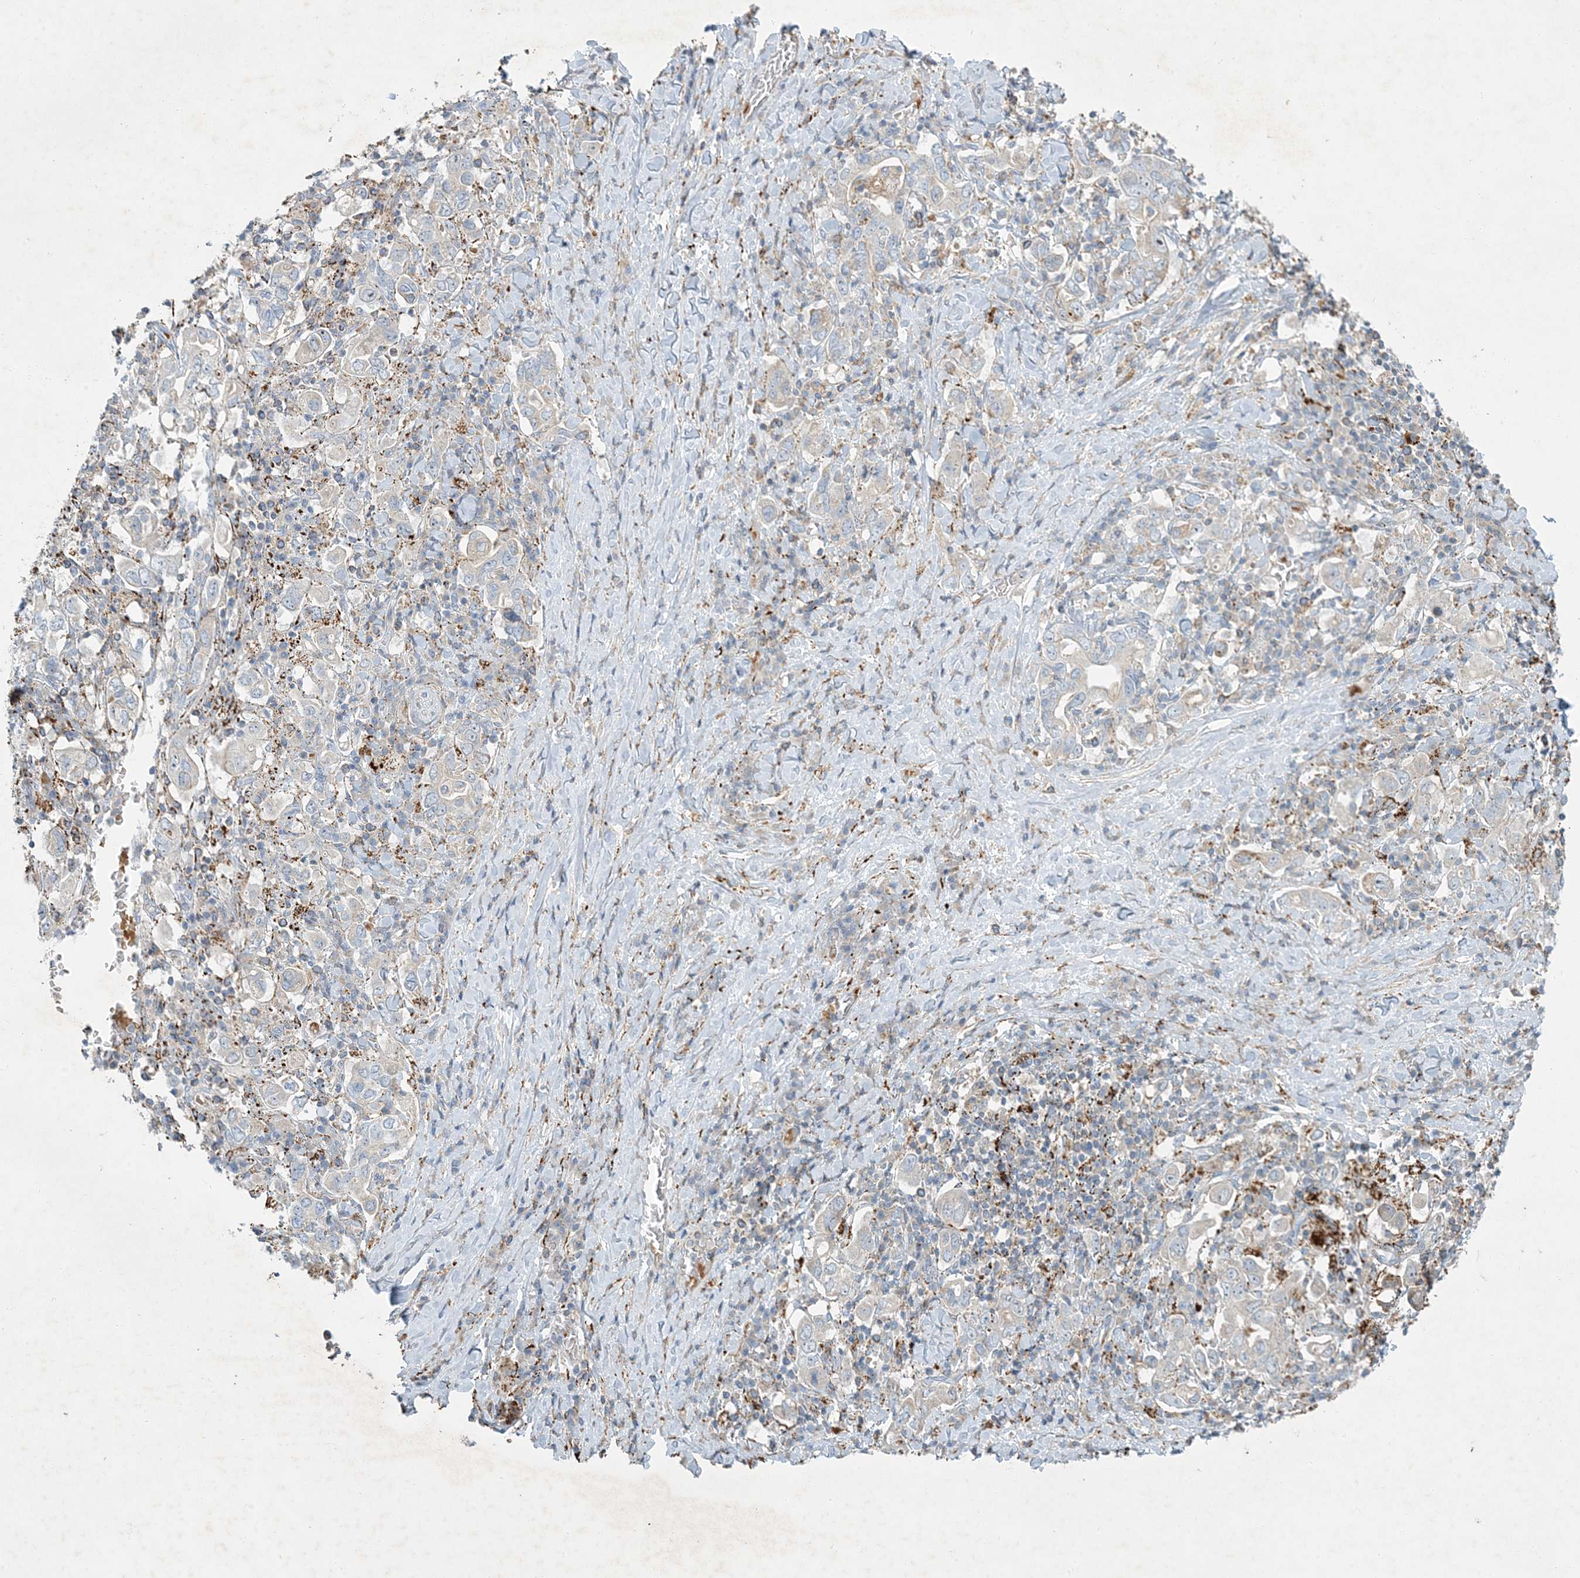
{"staining": {"intensity": "negative", "quantity": "none", "location": "none"}, "tissue": "stomach cancer", "cell_type": "Tumor cells", "image_type": "cancer", "snomed": [{"axis": "morphology", "description": "Adenocarcinoma, NOS"}, {"axis": "topography", "description": "Stomach, upper"}], "caption": "A photomicrograph of human adenocarcinoma (stomach) is negative for staining in tumor cells.", "gene": "LTN1", "patient": {"sex": "male", "age": 62}}